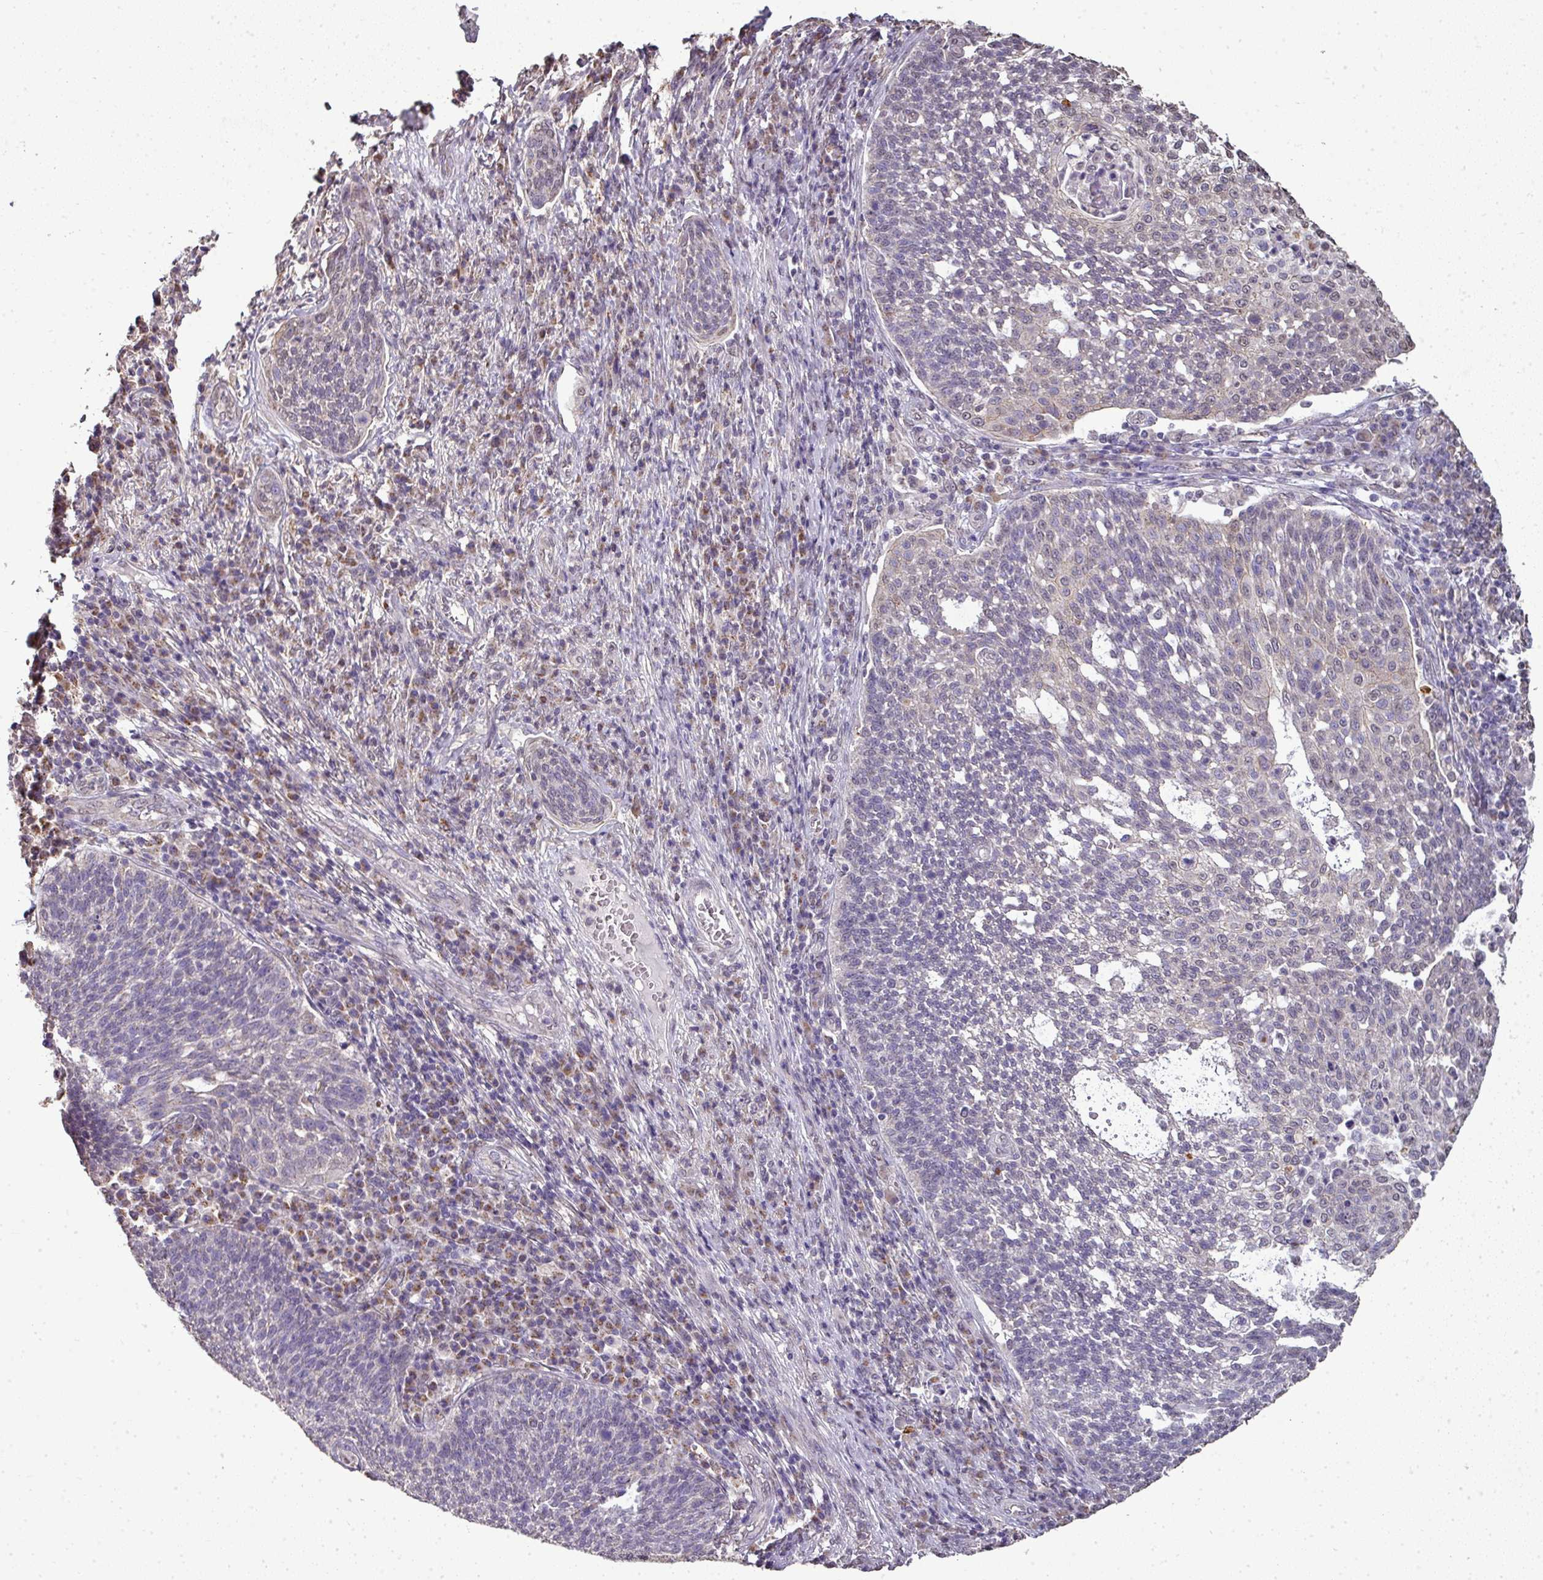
{"staining": {"intensity": "negative", "quantity": "none", "location": "none"}, "tissue": "cervical cancer", "cell_type": "Tumor cells", "image_type": "cancer", "snomed": [{"axis": "morphology", "description": "Squamous cell carcinoma, NOS"}, {"axis": "topography", "description": "Cervix"}], "caption": "This is an immunohistochemistry micrograph of cervical squamous cell carcinoma. There is no expression in tumor cells.", "gene": "JPH2", "patient": {"sex": "female", "age": 34}}